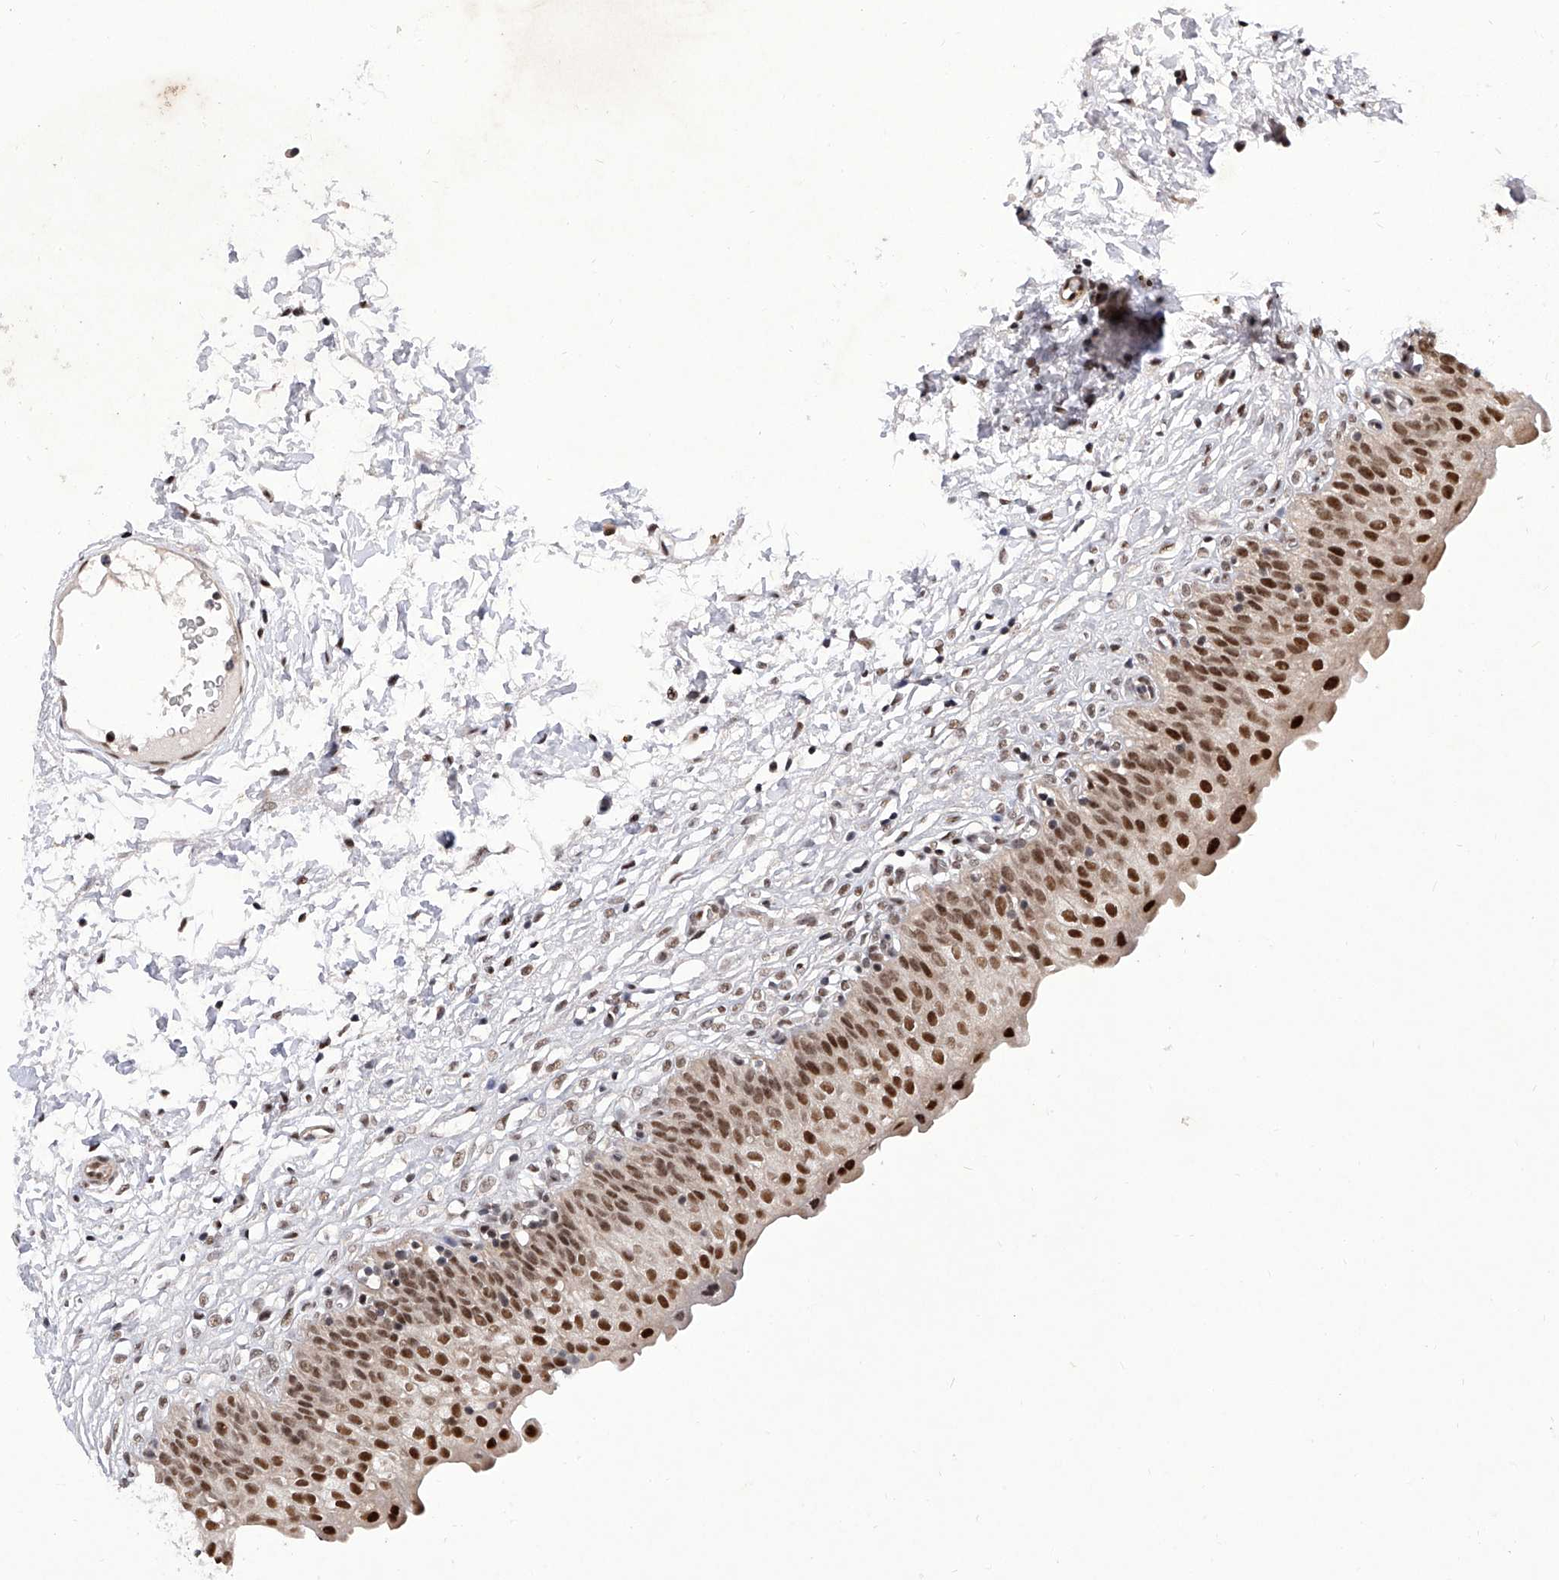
{"staining": {"intensity": "strong", "quantity": ">75%", "location": "nuclear"}, "tissue": "urinary bladder", "cell_type": "Urothelial cells", "image_type": "normal", "snomed": [{"axis": "morphology", "description": "Normal tissue, NOS"}, {"axis": "topography", "description": "Urinary bladder"}], "caption": "A brown stain shows strong nuclear staining of a protein in urothelial cells of unremarkable urinary bladder. (DAB IHC, brown staining for protein, blue staining for nuclei).", "gene": "RAD54L", "patient": {"sex": "male", "age": 55}}